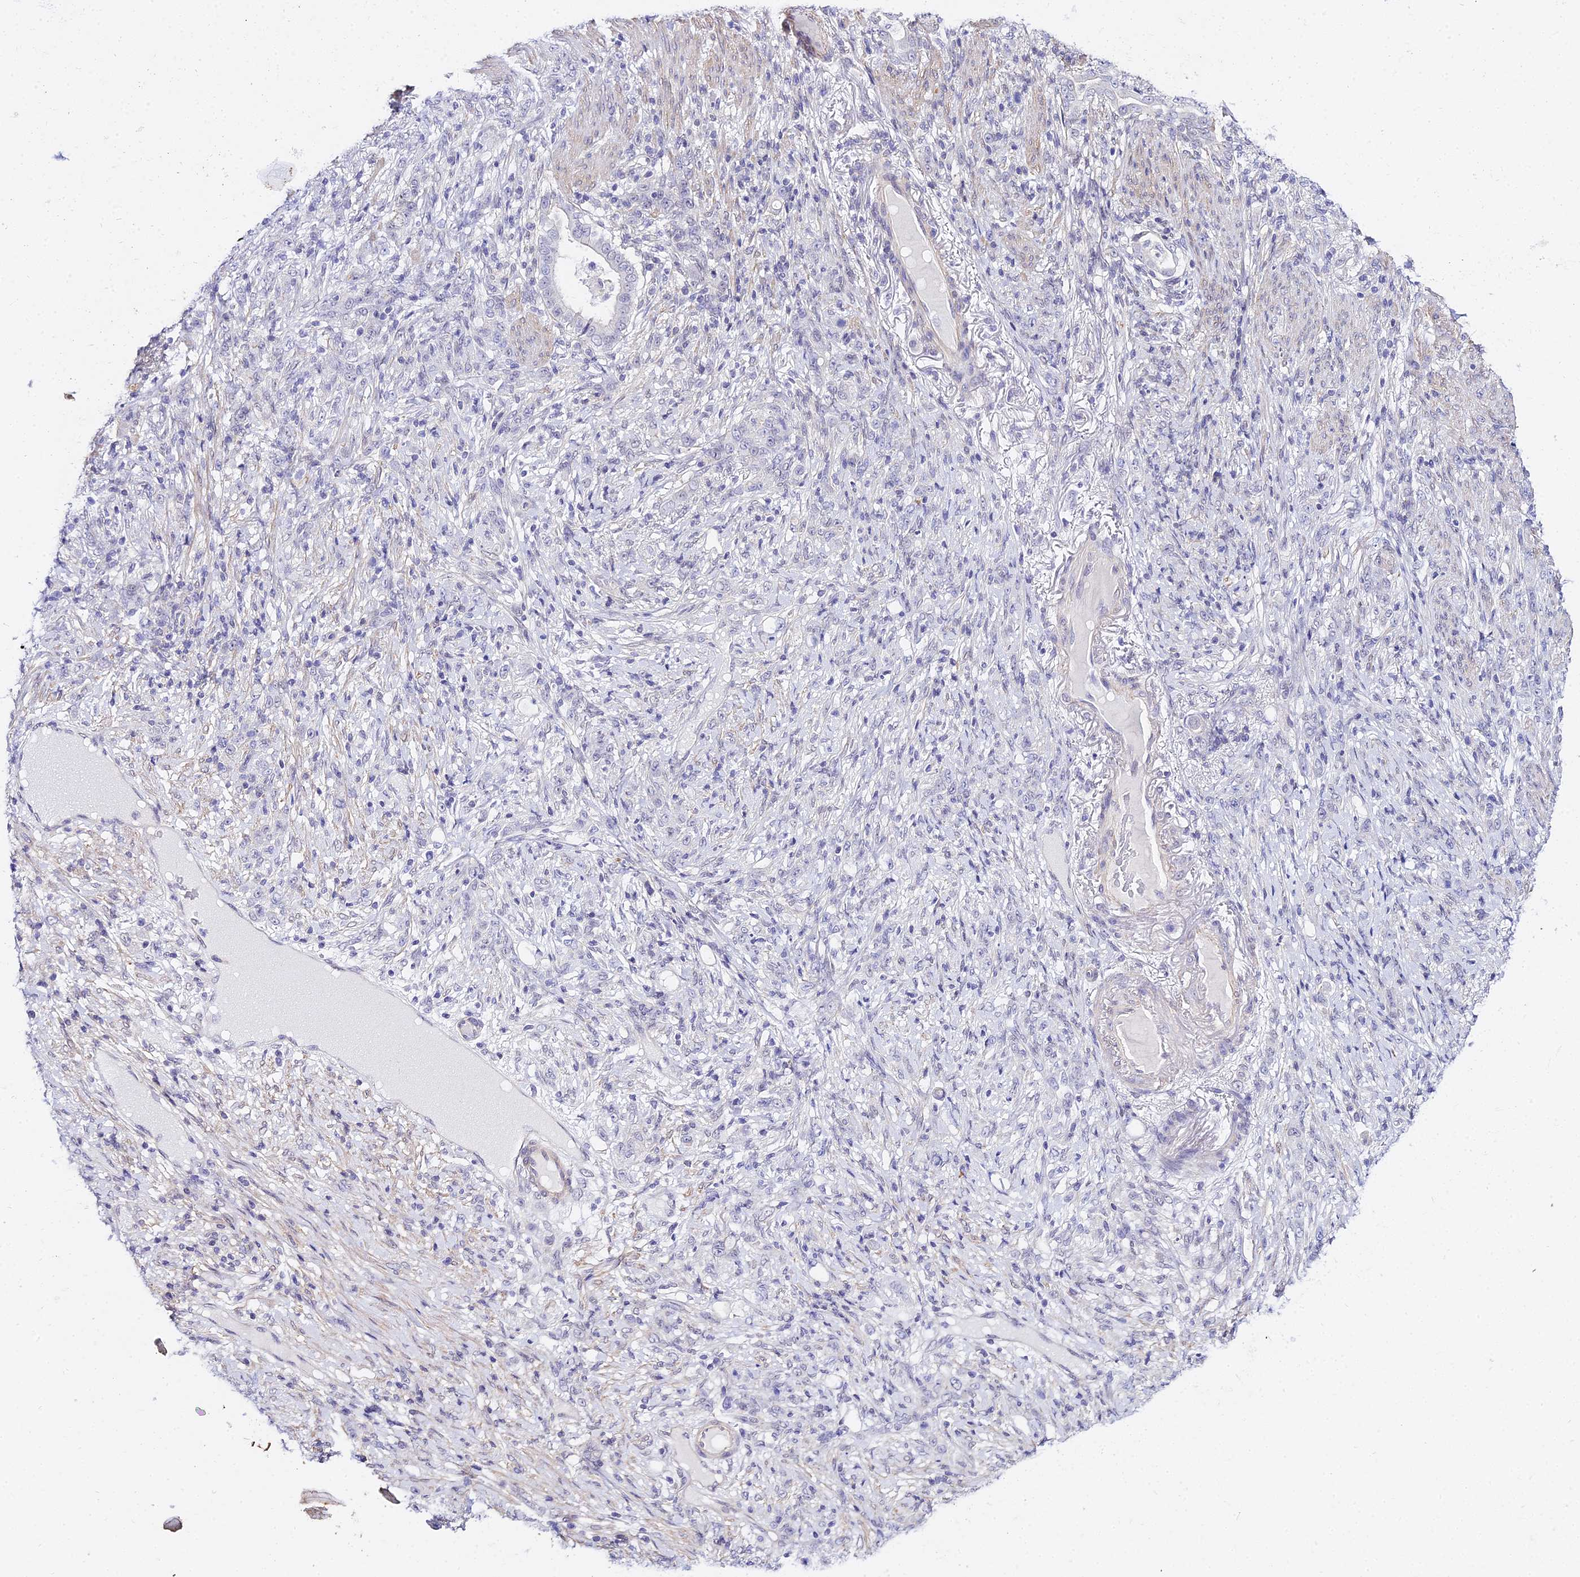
{"staining": {"intensity": "negative", "quantity": "none", "location": "none"}, "tissue": "stomach cancer", "cell_type": "Tumor cells", "image_type": "cancer", "snomed": [{"axis": "morphology", "description": "Normal tissue, NOS"}, {"axis": "morphology", "description": "Adenocarcinoma, NOS"}, {"axis": "topography", "description": "Stomach"}], "caption": "The histopathology image displays no staining of tumor cells in adenocarcinoma (stomach).", "gene": "ZNF628", "patient": {"sex": "female", "age": 79}}